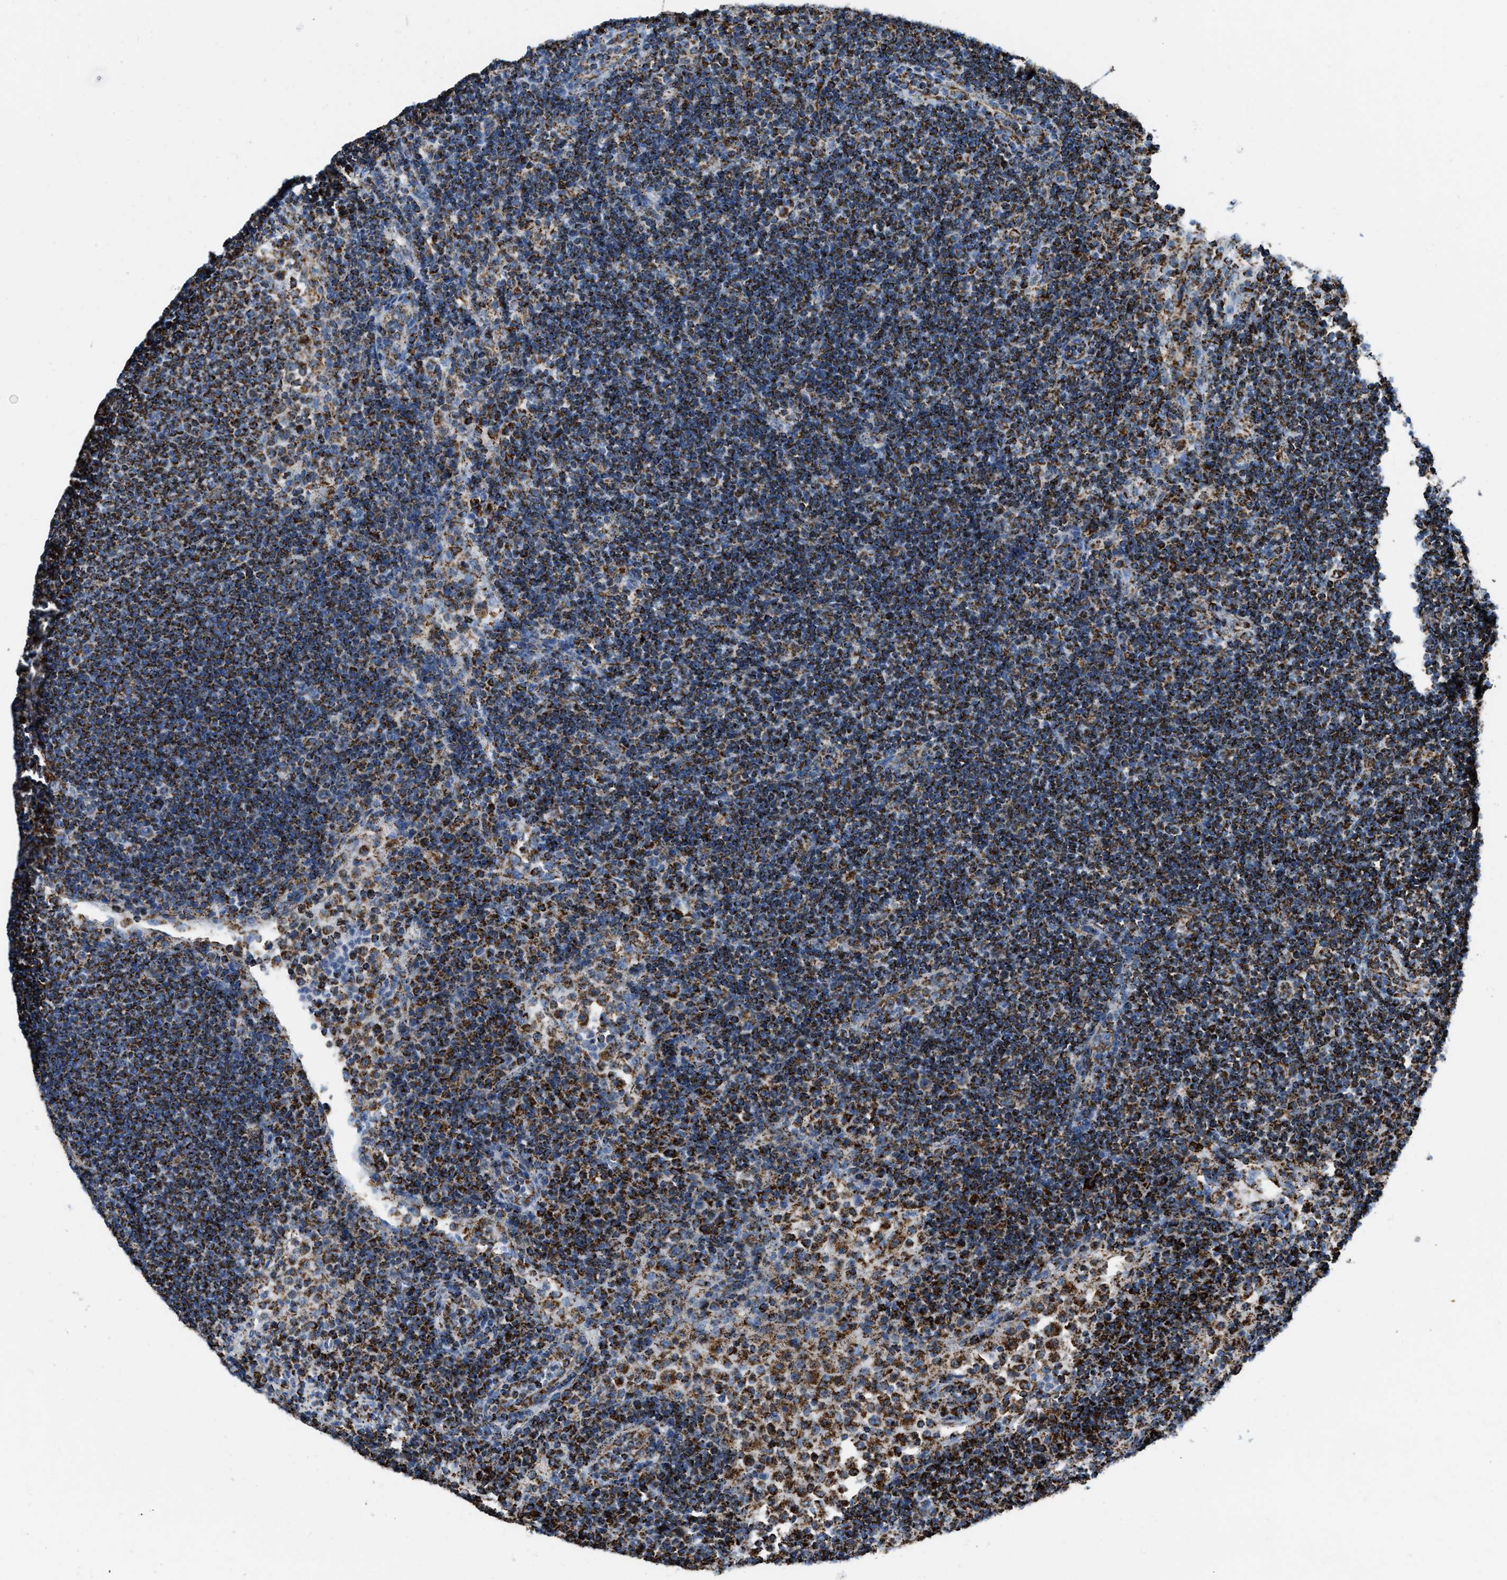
{"staining": {"intensity": "strong", "quantity": ">75%", "location": "cytoplasmic/membranous"}, "tissue": "lymph node", "cell_type": "Germinal center cells", "image_type": "normal", "snomed": [{"axis": "morphology", "description": "Normal tissue, NOS"}, {"axis": "topography", "description": "Lymph node"}], "caption": "Immunohistochemical staining of unremarkable lymph node displays >75% levels of strong cytoplasmic/membranous protein expression in about >75% of germinal center cells.", "gene": "ETFB", "patient": {"sex": "female", "age": 53}}